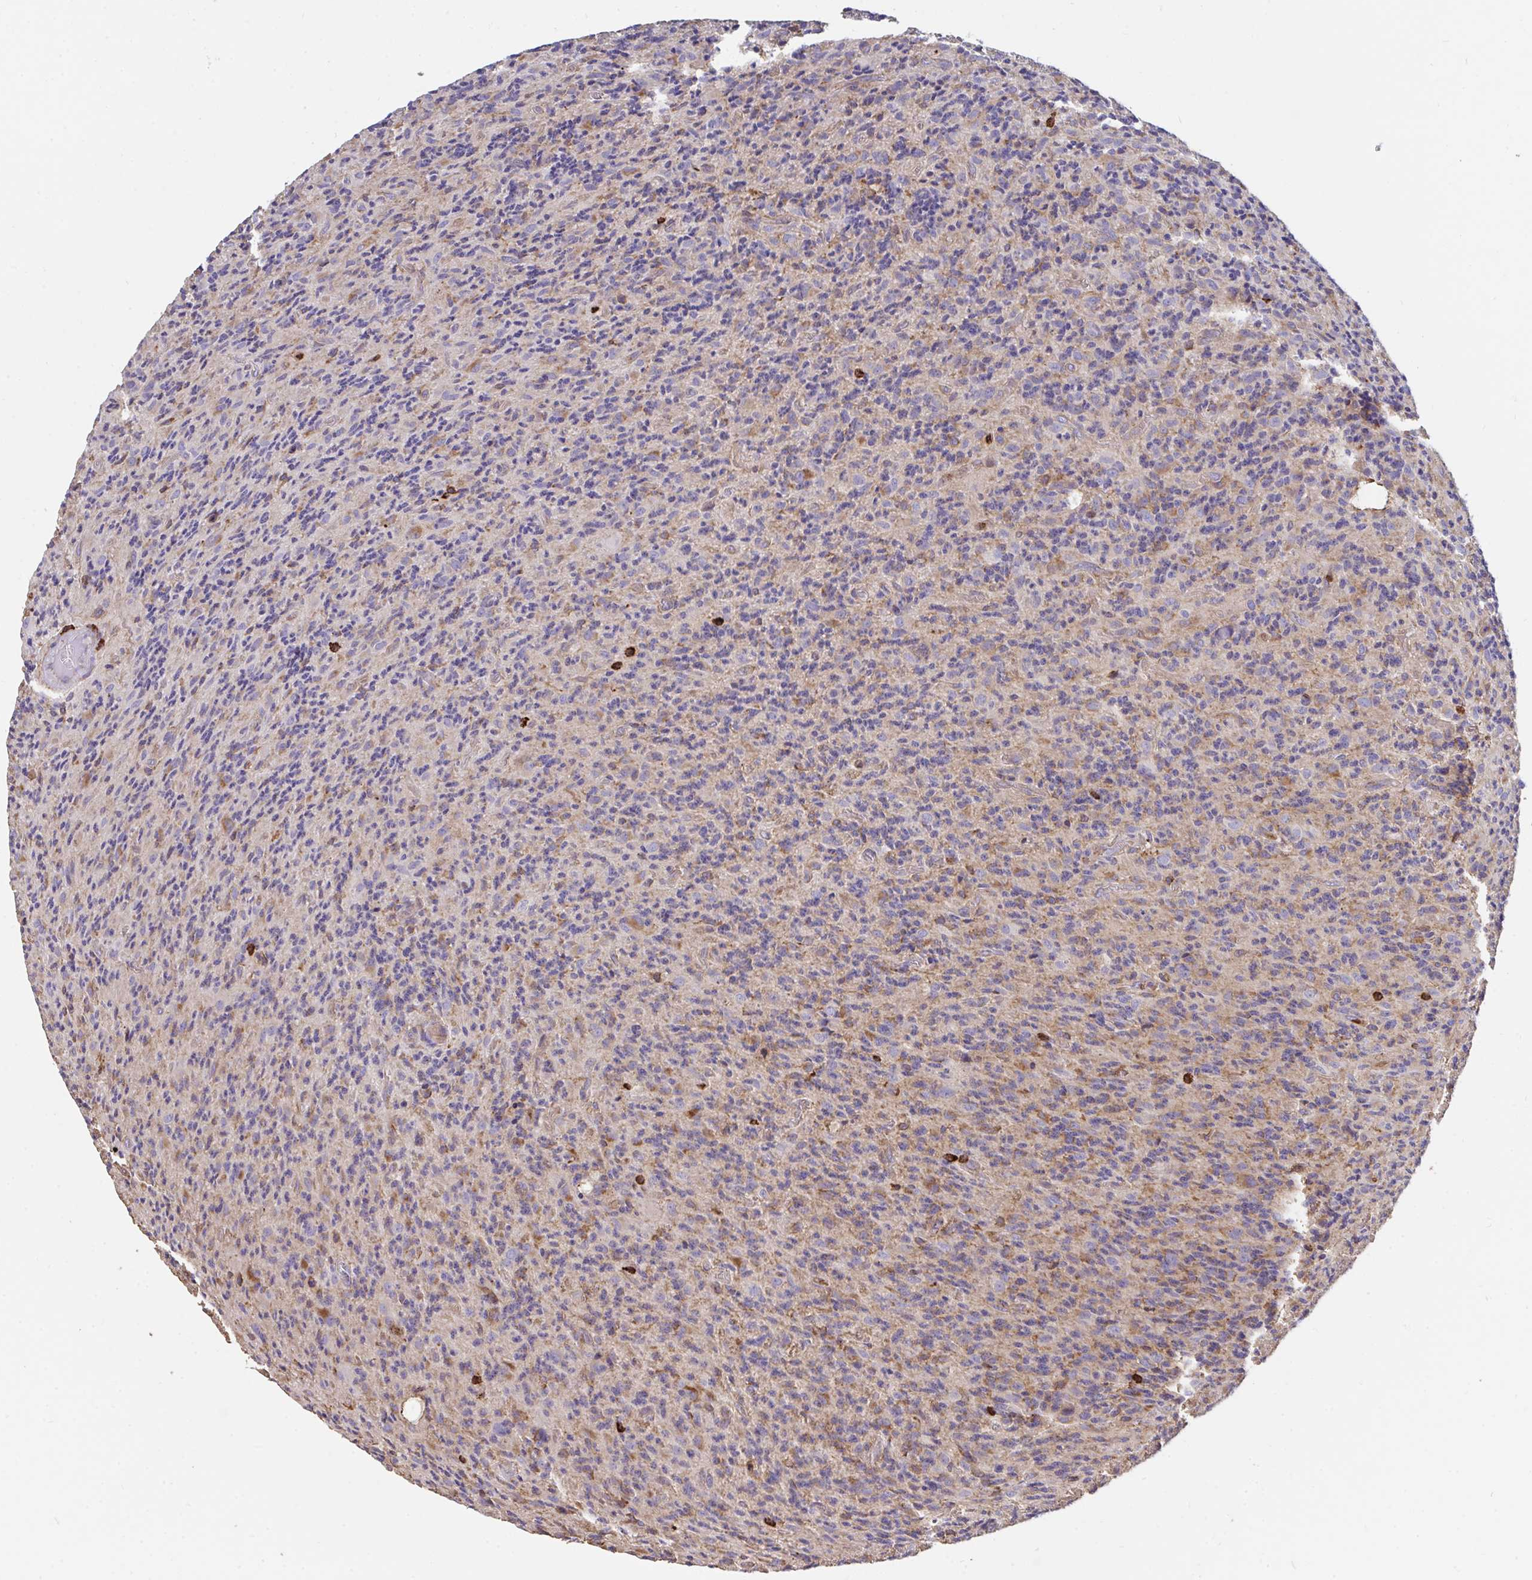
{"staining": {"intensity": "weak", "quantity": "<25%", "location": "cytoplasmic/membranous"}, "tissue": "glioma", "cell_type": "Tumor cells", "image_type": "cancer", "snomed": [{"axis": "morphology", "description": "Glioma, malignant, High grade"}, {"axis": "topography", "description": "Brain"}], "caption": "Tumor cells are negative for protein expression in human malignant high-grade glioma.", "gene": "CFL1", "patient": {"sex": "male", "age": 76}}